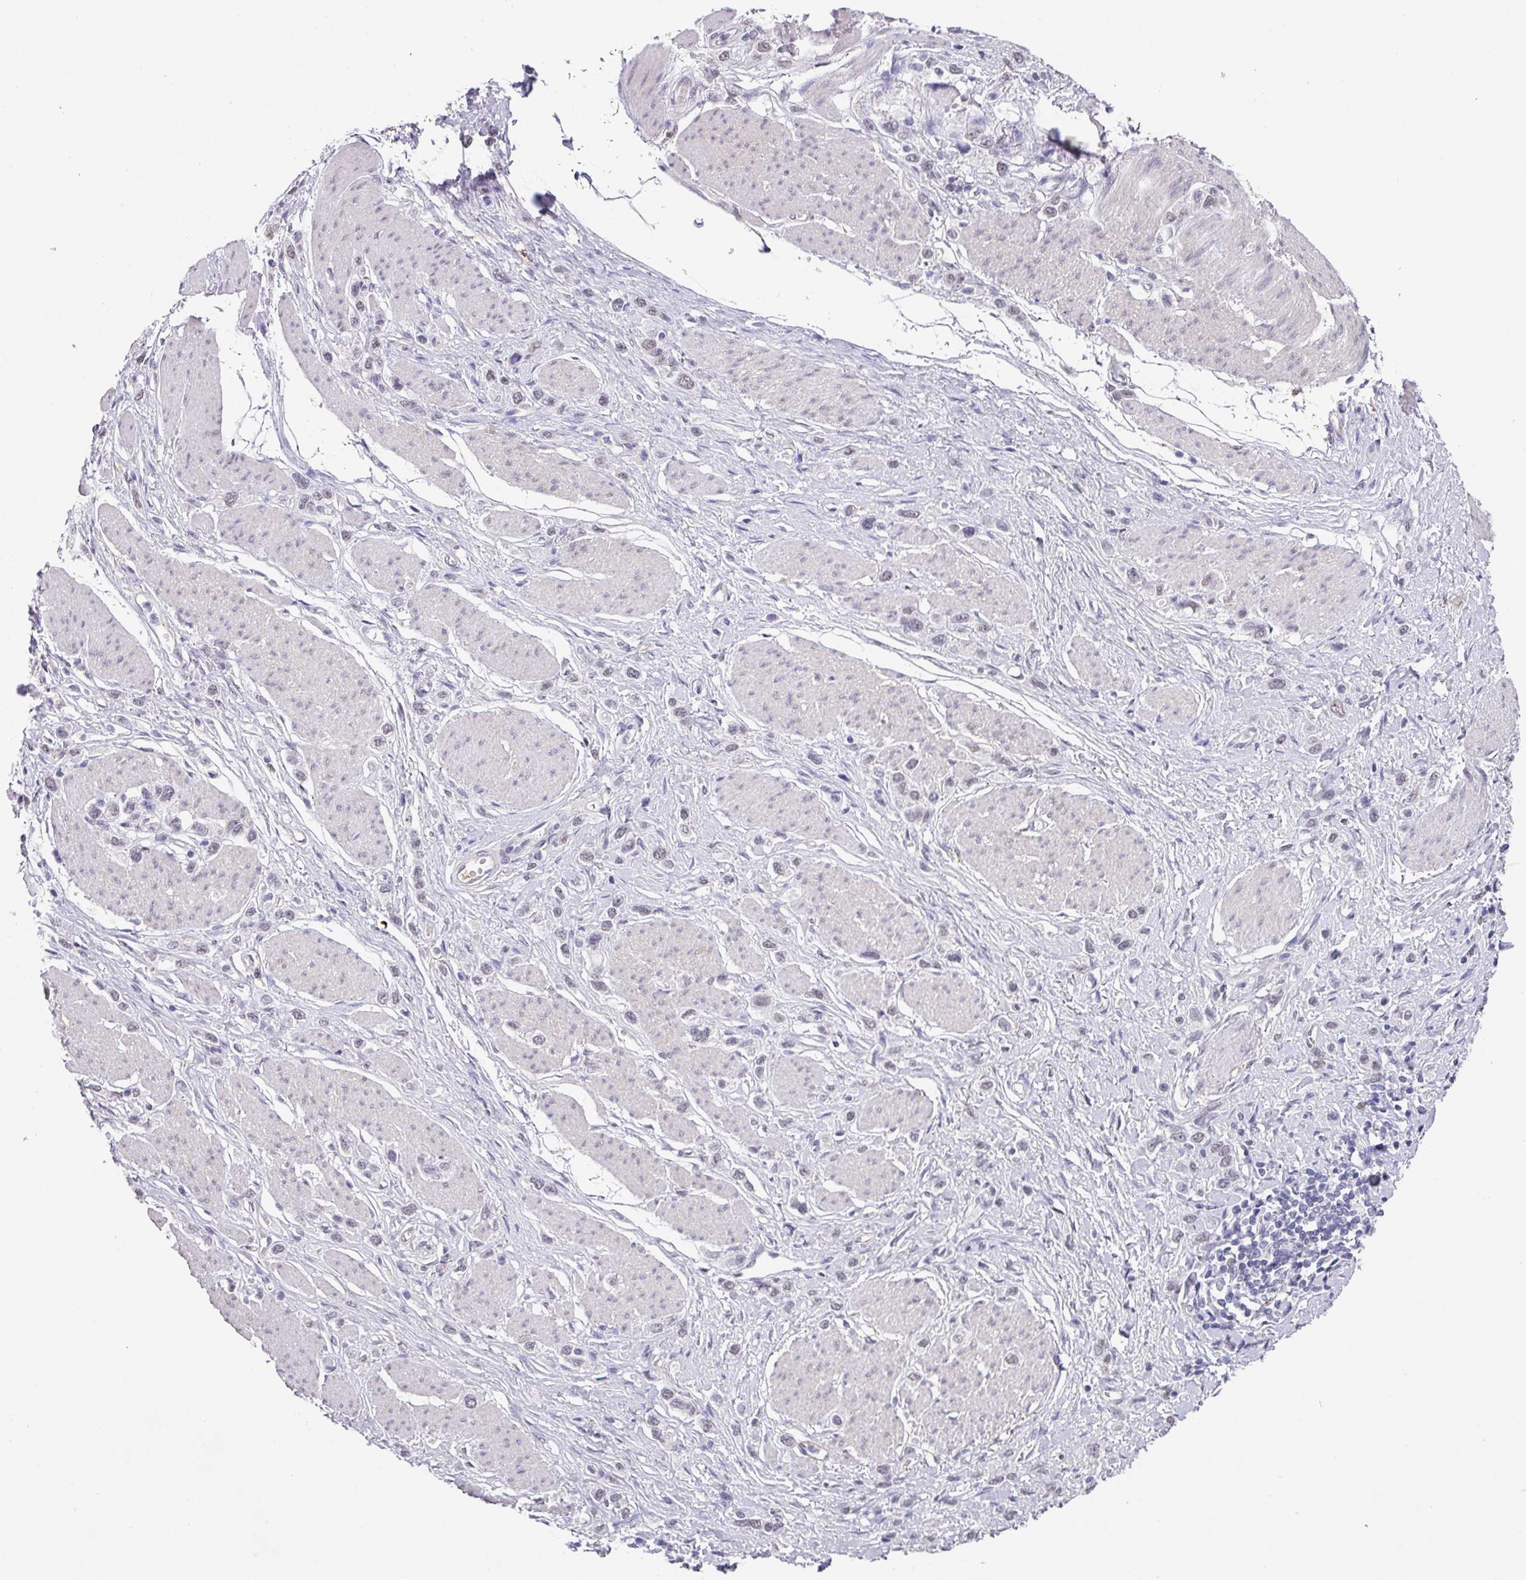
{"staining": {"intensity": "weak", "quantity": "25%-75%", "location": "nuclear"}, "tissue": "stomach cancer", "cell_type": "Tumor cells", "image_type": "cancer", "snomed": [{"axis": "morphology", "description": "Adenocarcinoma, NOS"}, {"axis": "topography", "description": "Stomach"}], "caption": "An immunohistochemistry micrograph of neoplastic tissue is shown. Protein staining in brown highlights weak nuclear positivity in adenocarcinoma (stomach) within tumor cells.", "gene": "C1QB", "patient": {"sex": "female", "age": 65}}